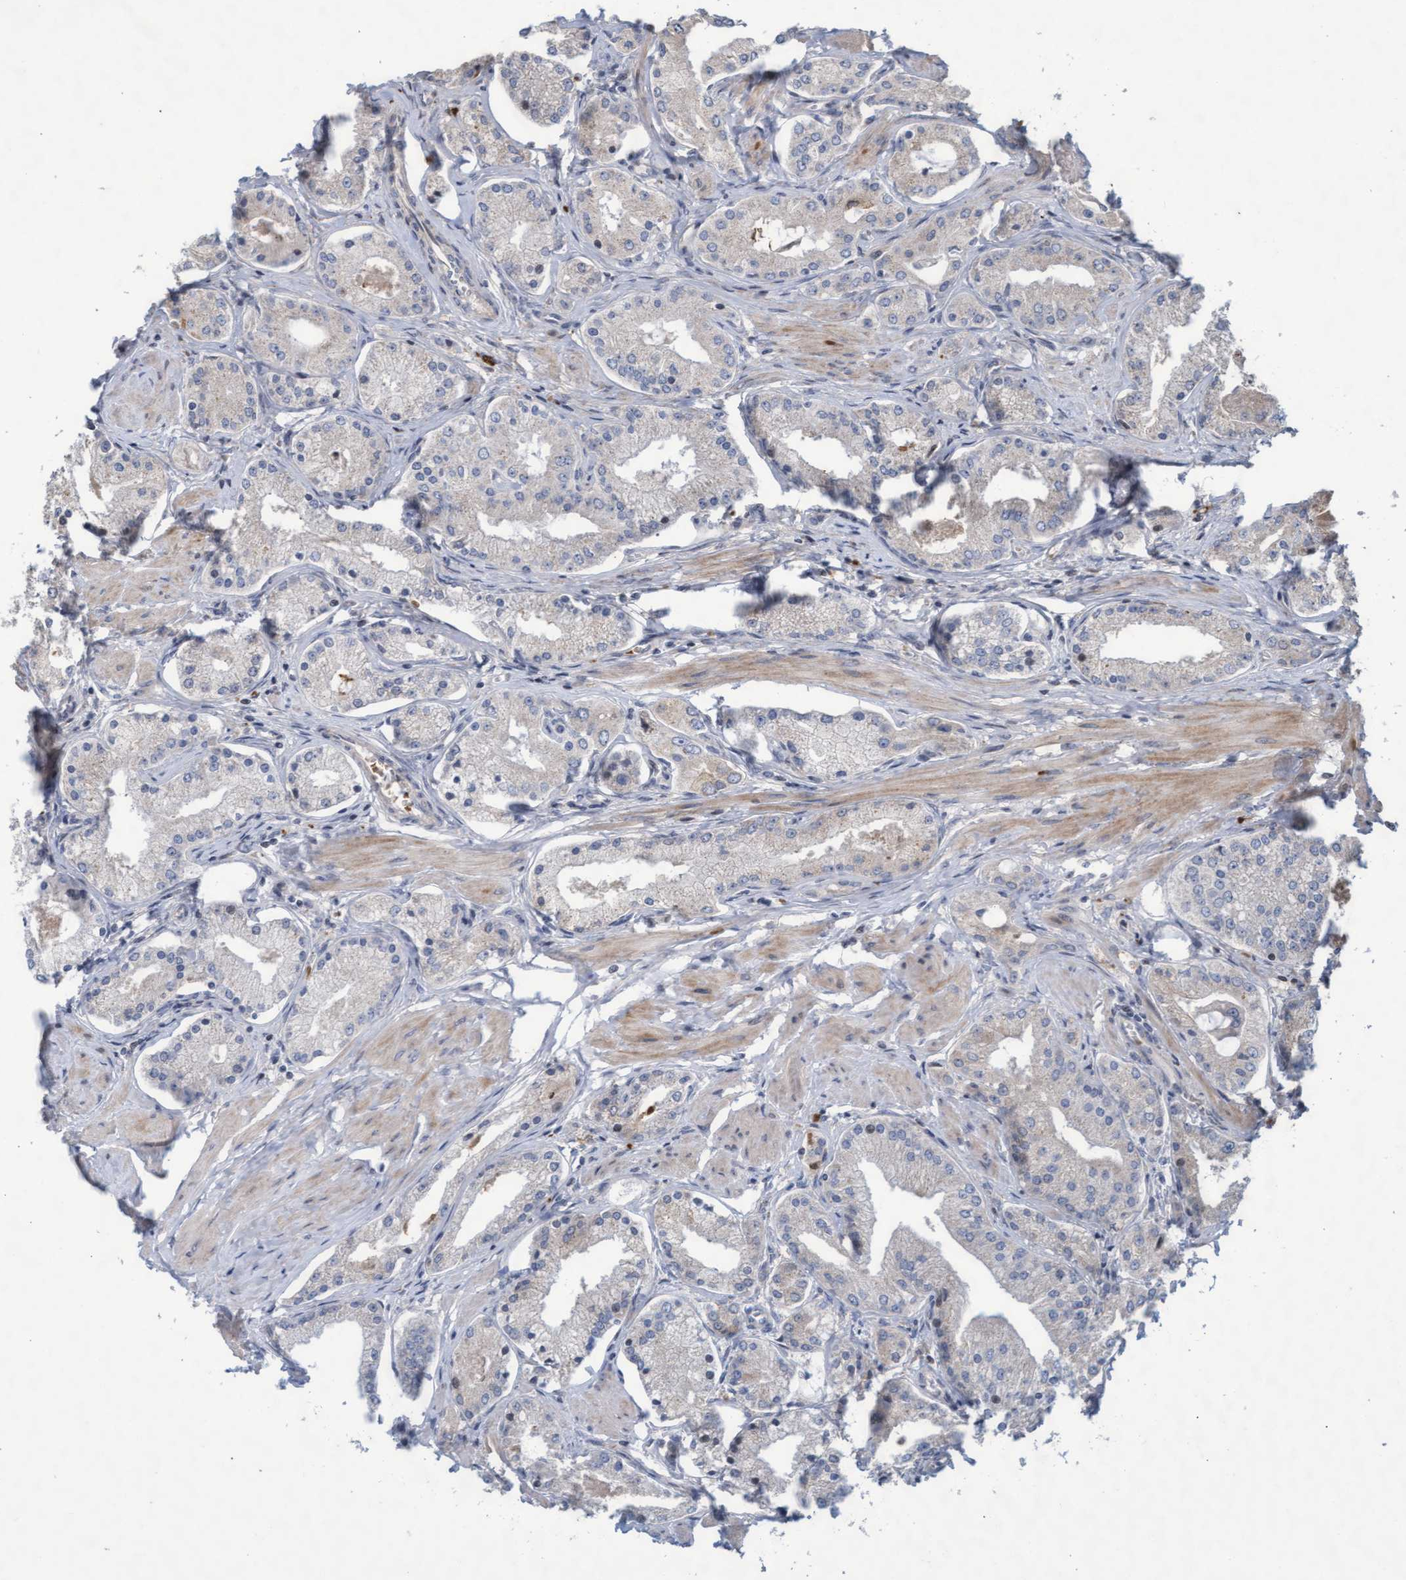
{"staining": {"intensity": "negative", "quantity": "none", "location": "none"}, "tissue": "prostate cancer", "cell_type": "Tumor cells", "image_type": "cancer", "snomed": [{"axis": "morphology", "description": "Adenocarcinoma, High grade"}, {"axis": "topography", "description": "Prostate"}], "caption": "Immunohistochemistry (IHC) photomicrograph of human prostate adenocarcinoma (high-grade) stained for a protein (brown), which reveals no positivity in tumor cells. (Brightfield microscopy of DAB (3,3'-diaminobenzidine) IHC at high magnification).", "gene": "KCNC2", "patient": {"sex": "male", "age": 66}}